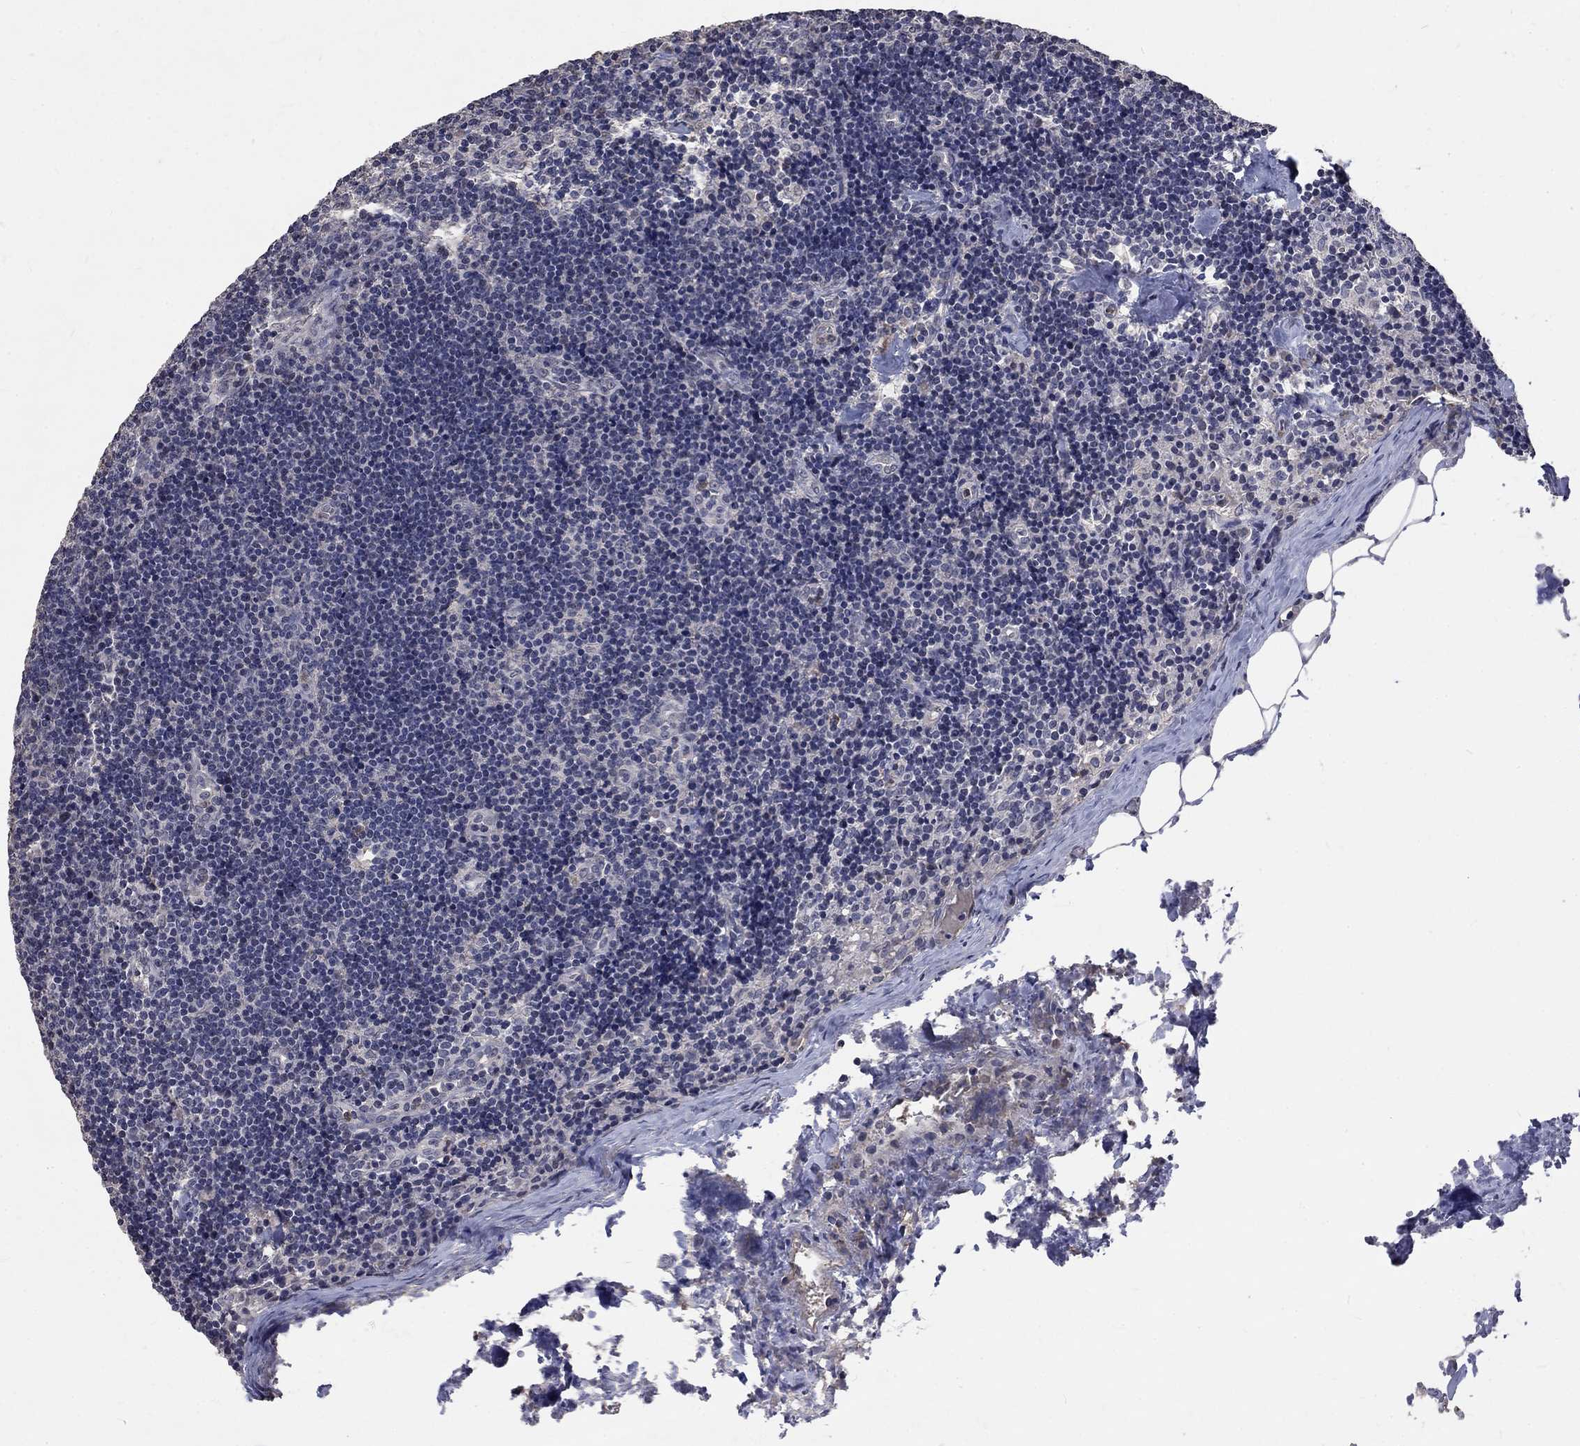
{"staining": {"intensity": "negative", "quantity": "none", "location": "none"}, "tissue": "lymph node", "cell_type": "Germinal center cells", "image_type": "normal", "snomed": [{"axis": "morphology", "description": "Normal tissue, NOS"}, {"axis": "topography", "description": "Lymph node"}], "caption": "This is an immunohistochemistry (IHC) photomicrograph of unremarkable lymph node. There is no expression in germinal center cells.", "gene": "CHST5", "patient": {"sex": "female", "age": 51}}